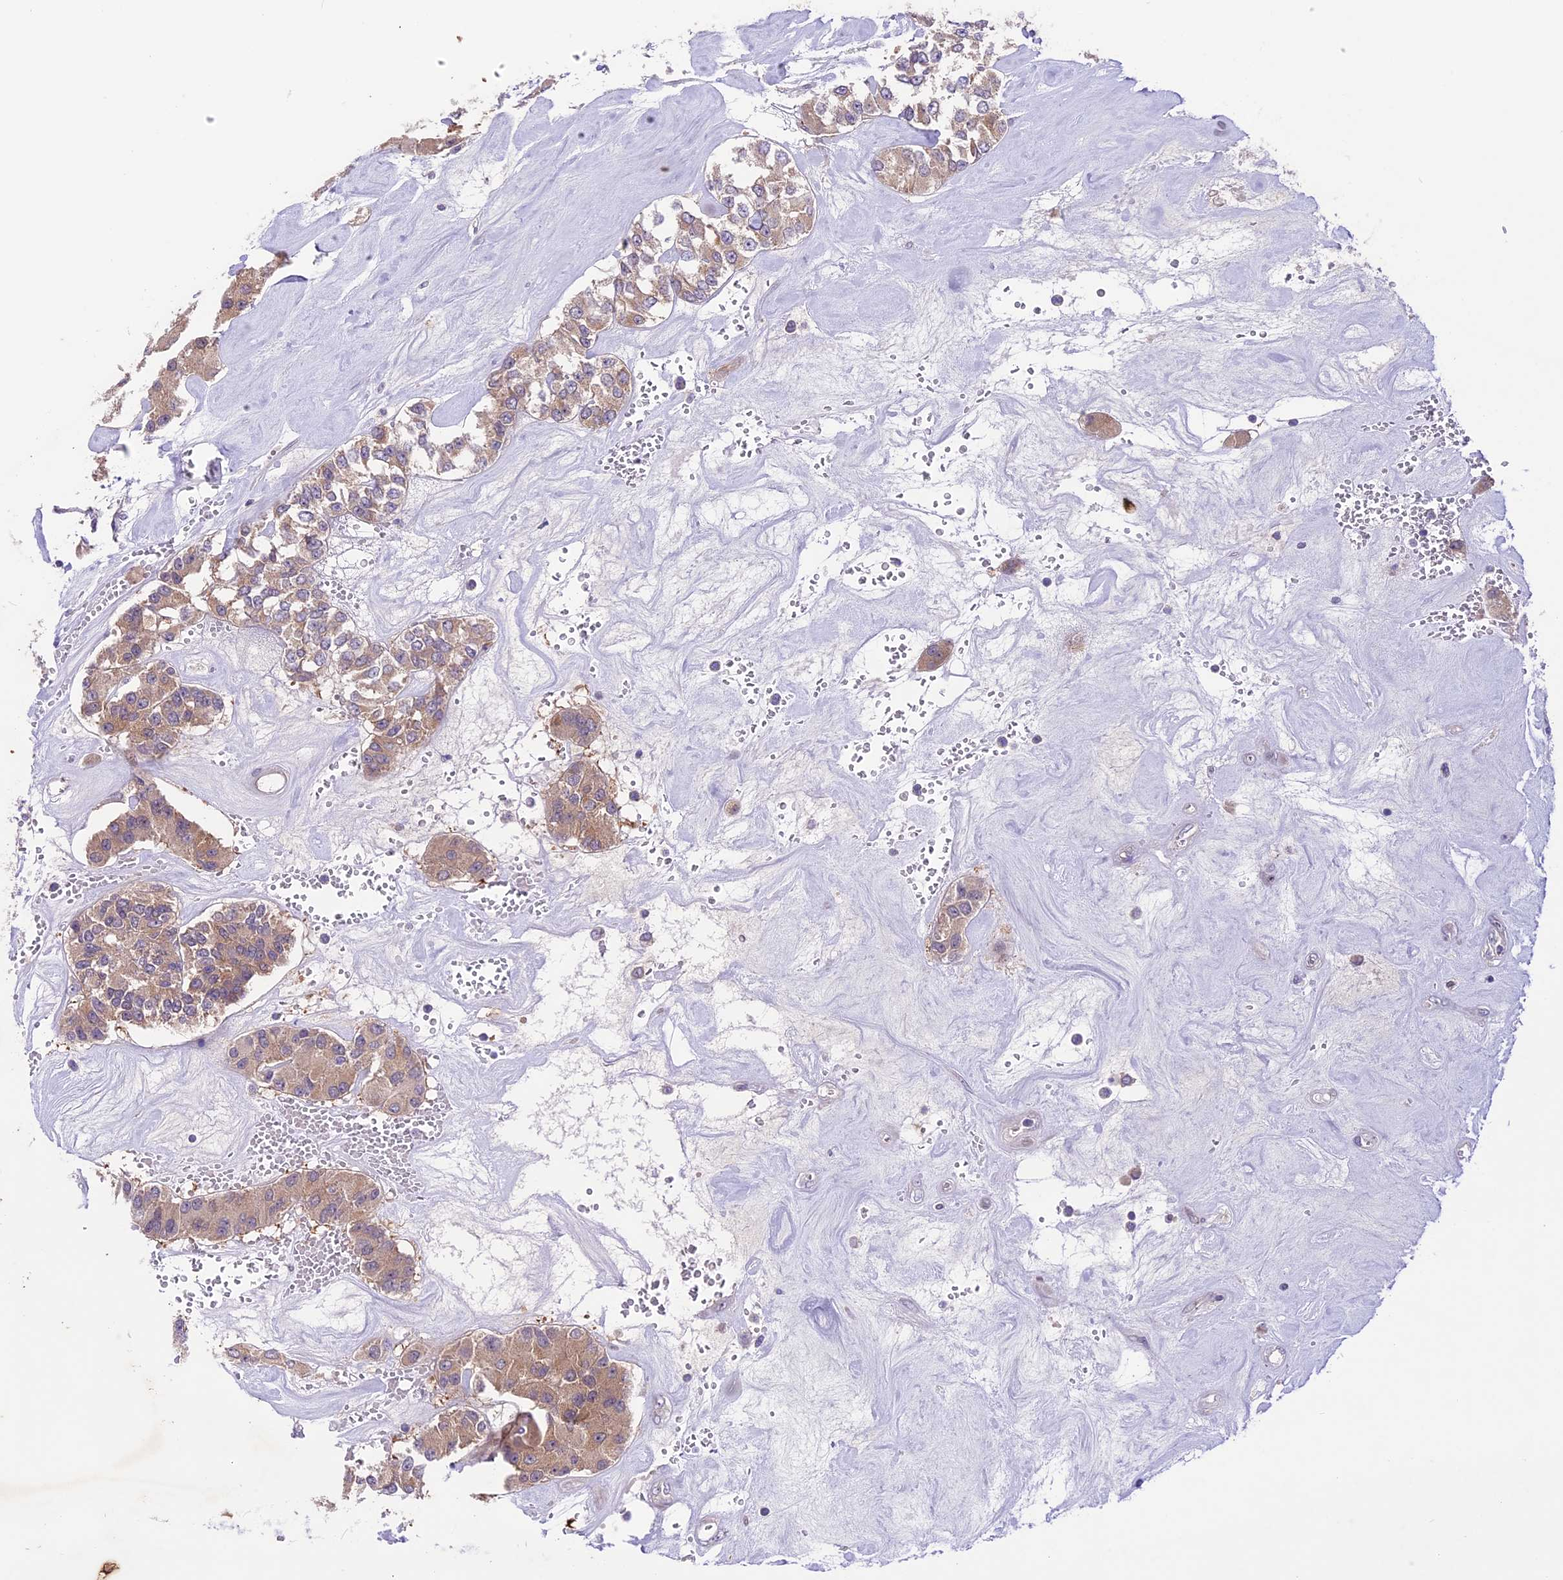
{"staining": {"intensity": "weak", "quantity": ">75%", "location": "cytoplasmic/membranous"}, "tissue": "carcinoid", "cell_type": "Tumor cells", "image_type": "cancer", "snomed": [{"axis": "morphology", "description": "Carcinoid, malignant, NOS"}, {"axis": "topography", "description": "Pancreas"}], "caption": "An immunohistochemistry (IHC) micrograph of neoplastic tissue is shown. Protein staining in brown shows weak cytoplasmic/membranous positivity in malignant carcinoid within tumor cells.", "gene": "XKR7", "patient": {"sex": "male", "age": 41}}